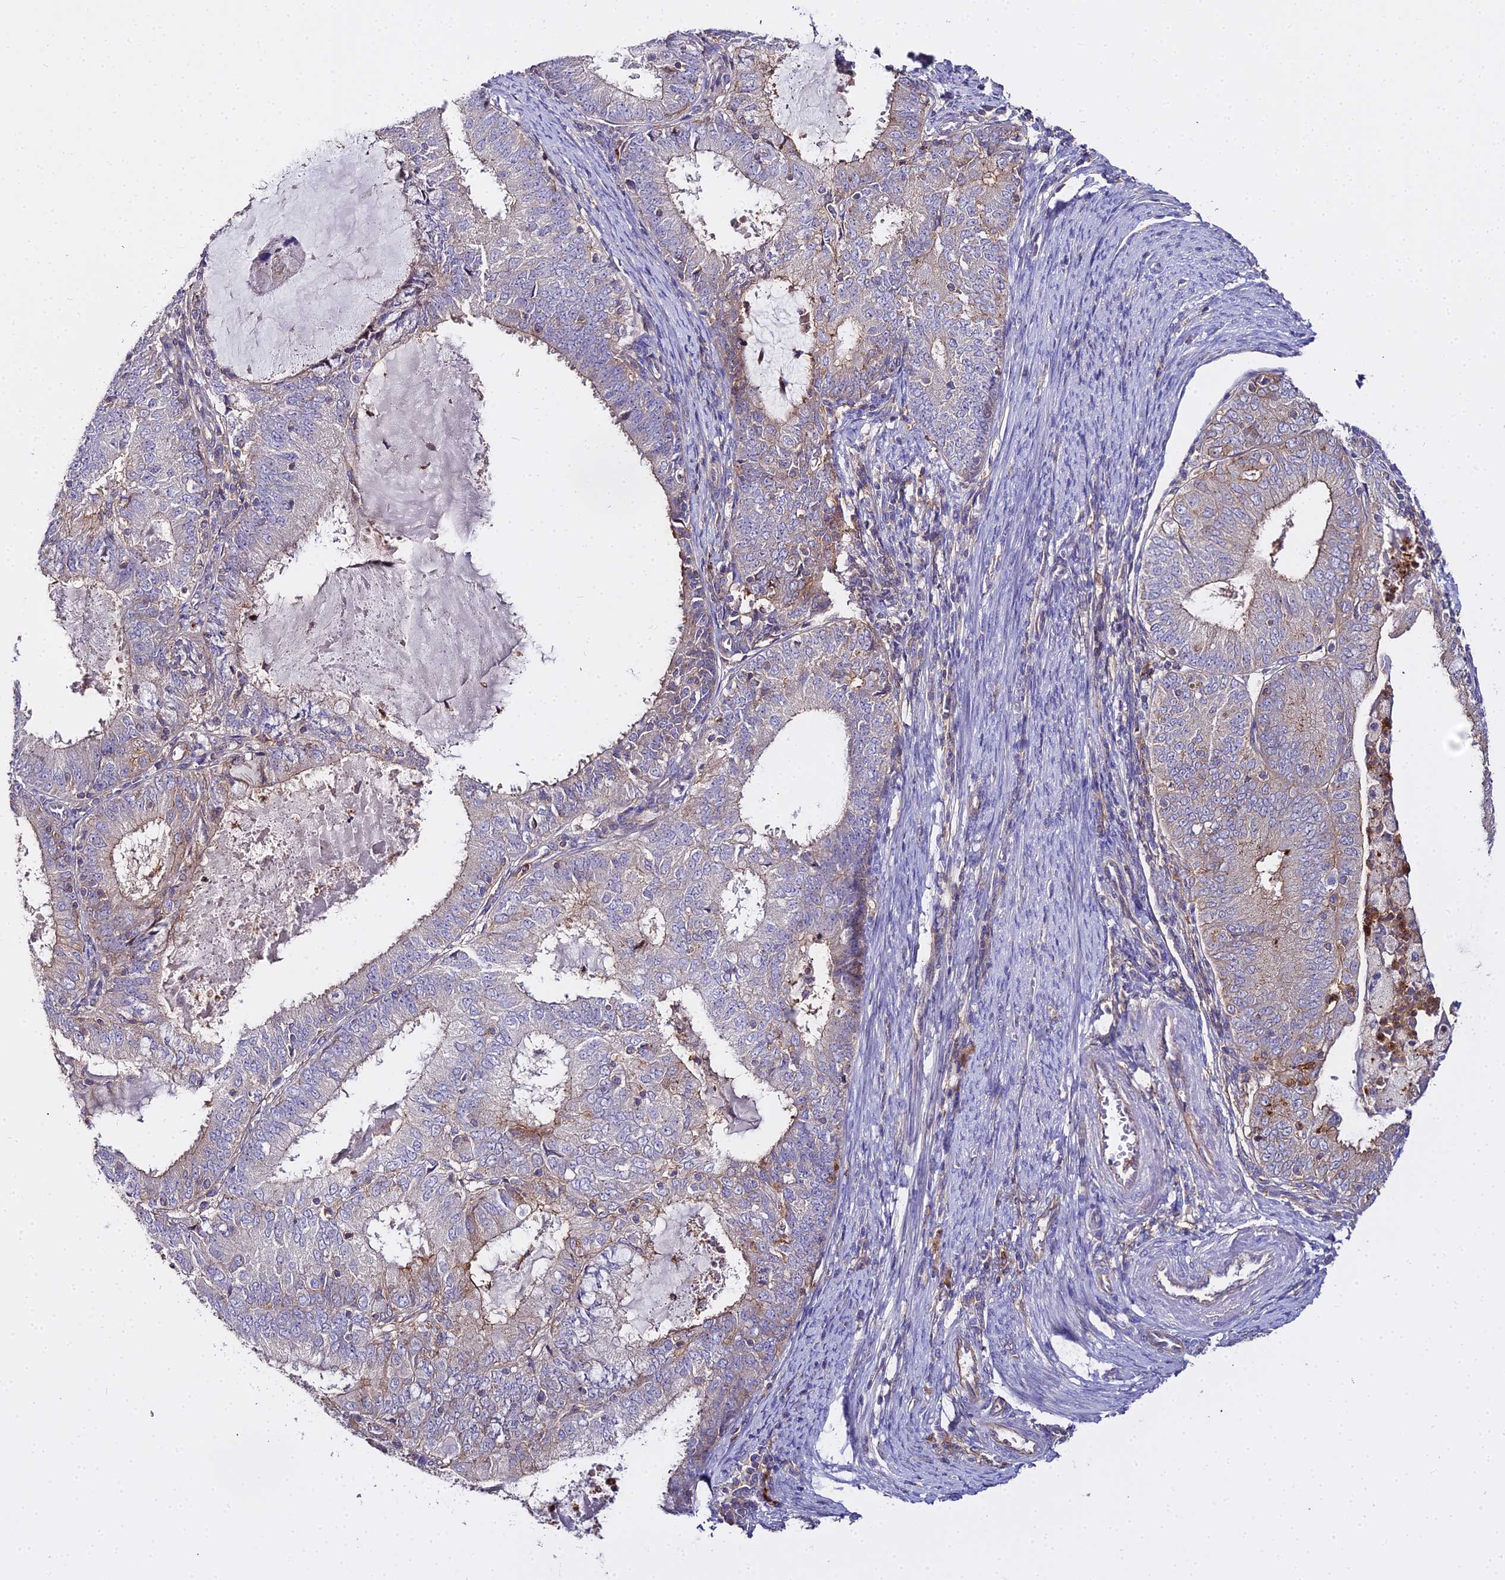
{"staining": {"intensity": "weak", "quantity": "<25%", "location": "cytoplasmic/membranous"}, "tissue": "endometrial cancer", "cell_type": "Tumor cells", "image_type": "cancer", "snomed": [{"axis": "morphology", "description": "Adenocarcinoma, NOS"}, {"axis": "topography", "description": "Endometrium"}], "caption": "Human endometrial adenocarcinoma stained for a protein using immunohistochemistry reveals no positivity in tumor cells.", "gene": "GLYAT", "patient": {"sex": "female", "age": 57}}